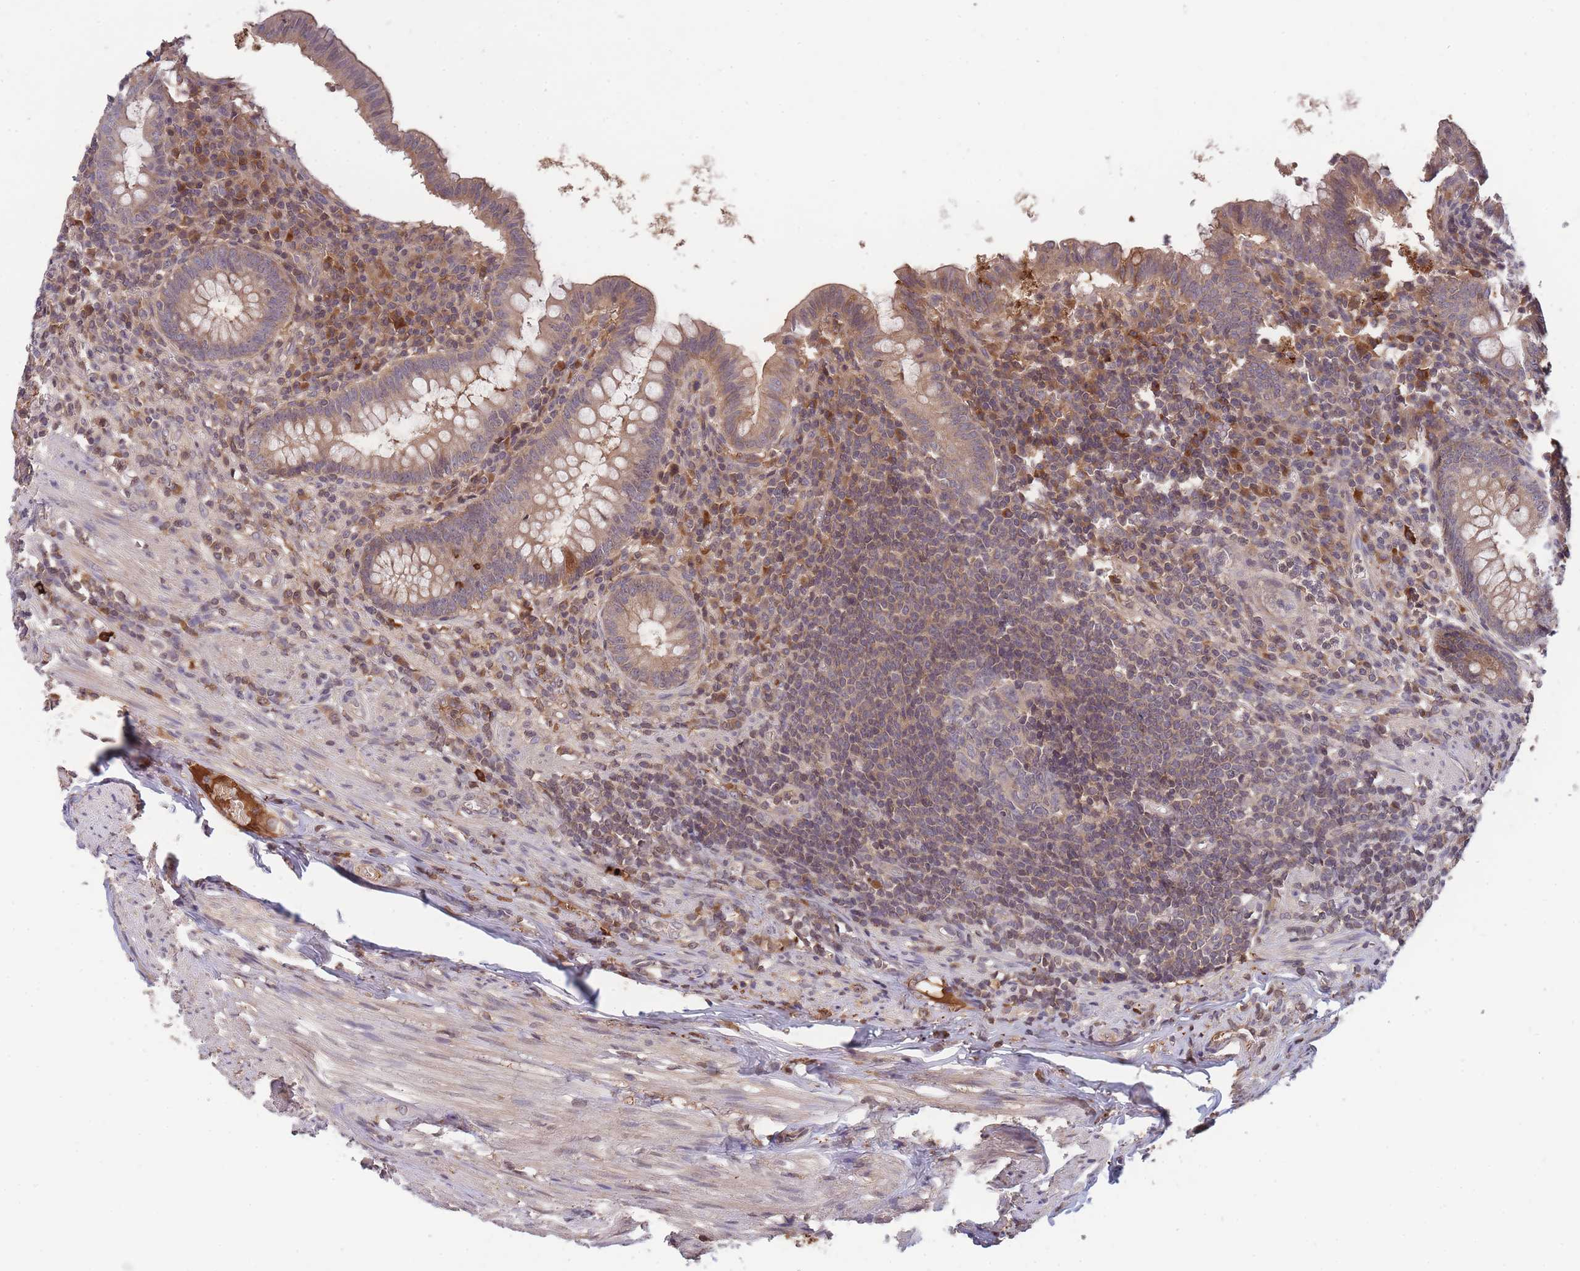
{"staining": {"intensity": "weak", "quantity": ">75%", "location": "cytoplasmic/membranous"}, "tissue": "appendix", "cell_type": "Glandular cells", "image_type": "normal", "snomed": [{"axis": "morphology", "description": "Normal tissue, NOS"}, {"axis": "topography", "description": "Appendix"}], "caption": "This histopathology image demonstrates IHC staining of normal human appendix, with low weak cytoplasmic/membranous staining in about >75% of glandular cells.", "gene": "RALGDS", "patient": {"sex": "male", "age": 83}}